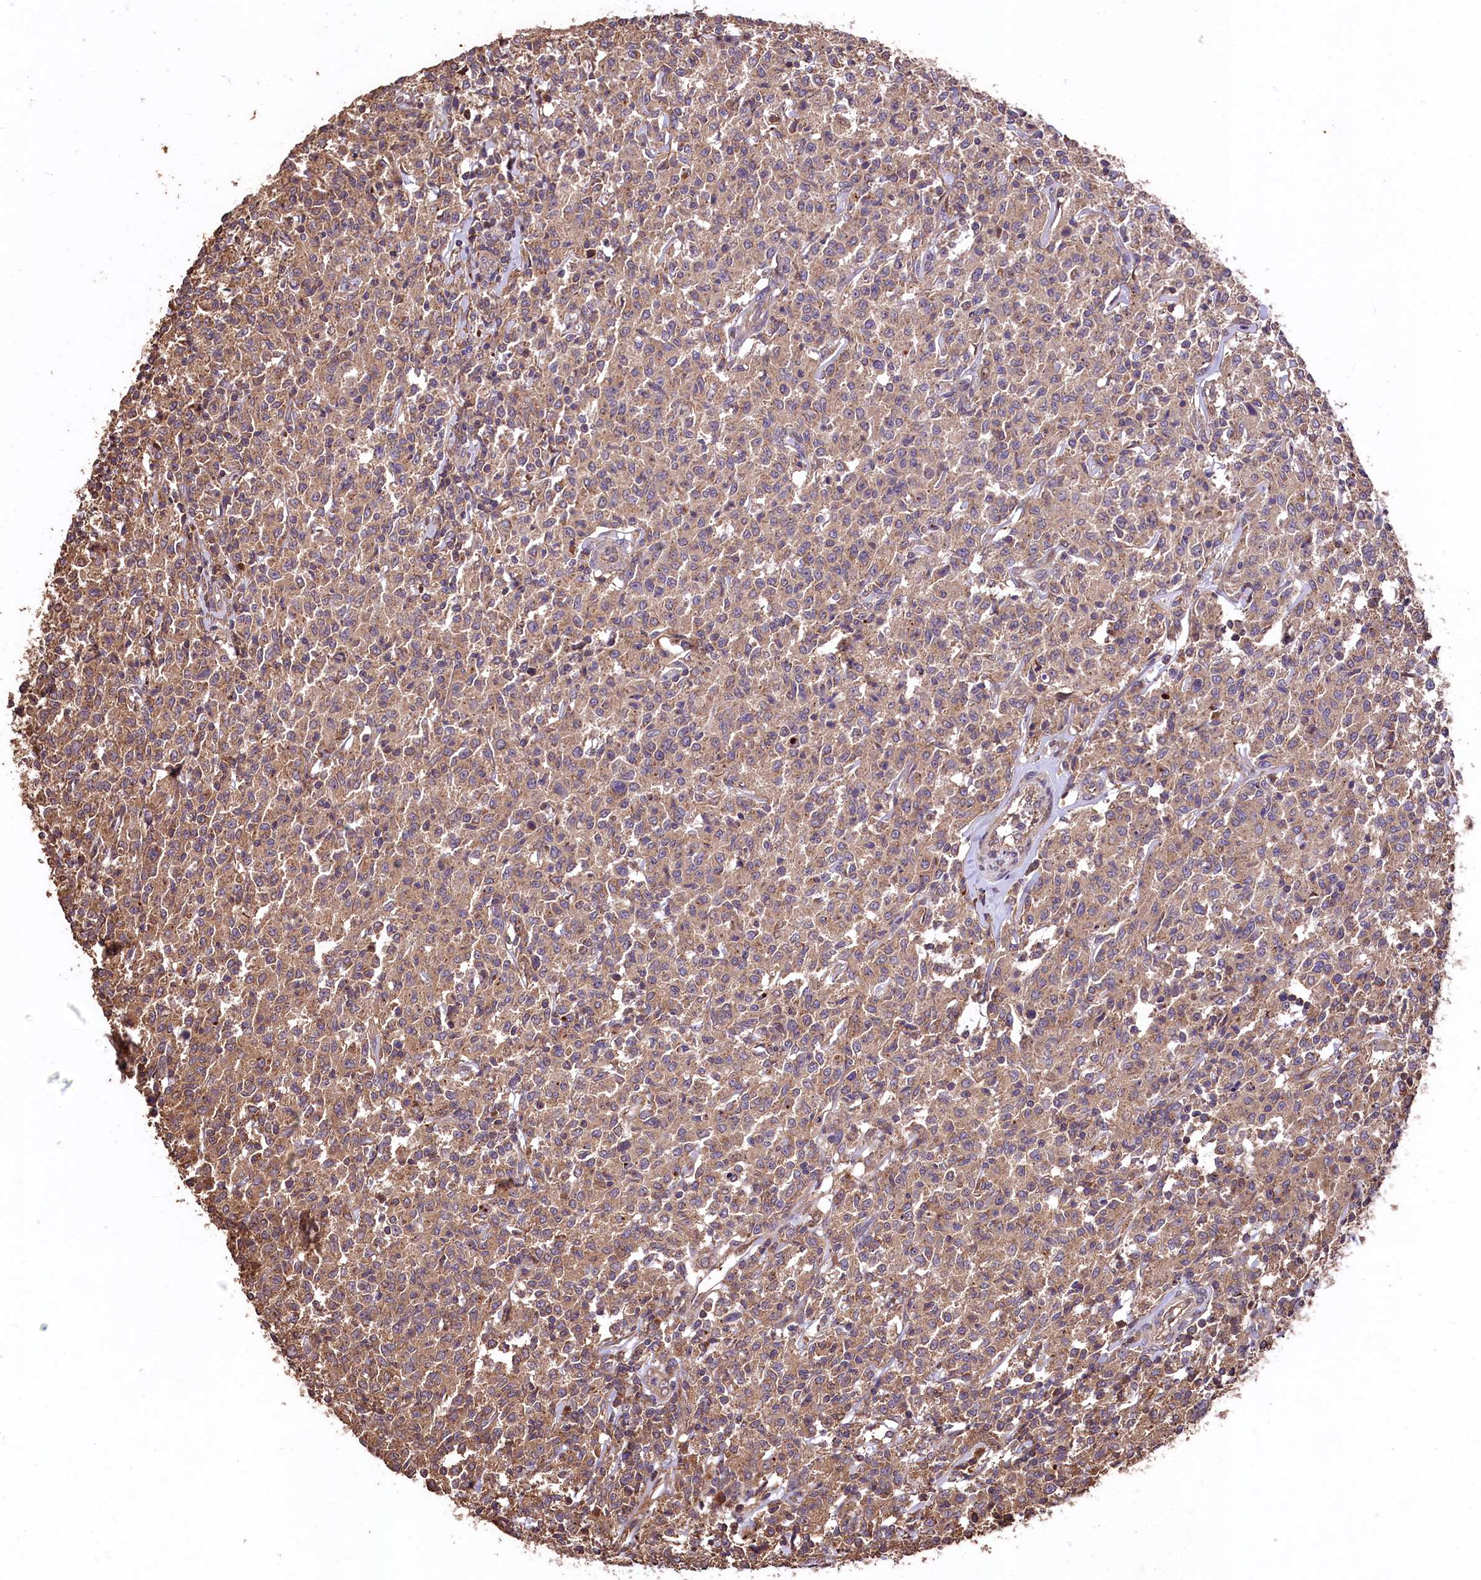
{"staining": {"intensity": "weak", "quantity": ">75%", "location": "cytoplasmic/membranous"}, "tissue": "lymphoma", "cell_type": "Tumor cells", "image_type": "cancer", "snomed": [{"axis": "morphology", "description": "Malignant lymphoma, non-Hodgkin's type, Low grade"}, {"axis": "topography", "description": "Small intestine"}], "caption": "An immunohistochemistry histopathology image of neoplastic tissue is shown. Protein staining in brown shows weak cytoplasmic/membranous positivity in lymphoma within tumor cells.", "gene": "TMEM98", "patient": {"sex": "female", "age": 59}}